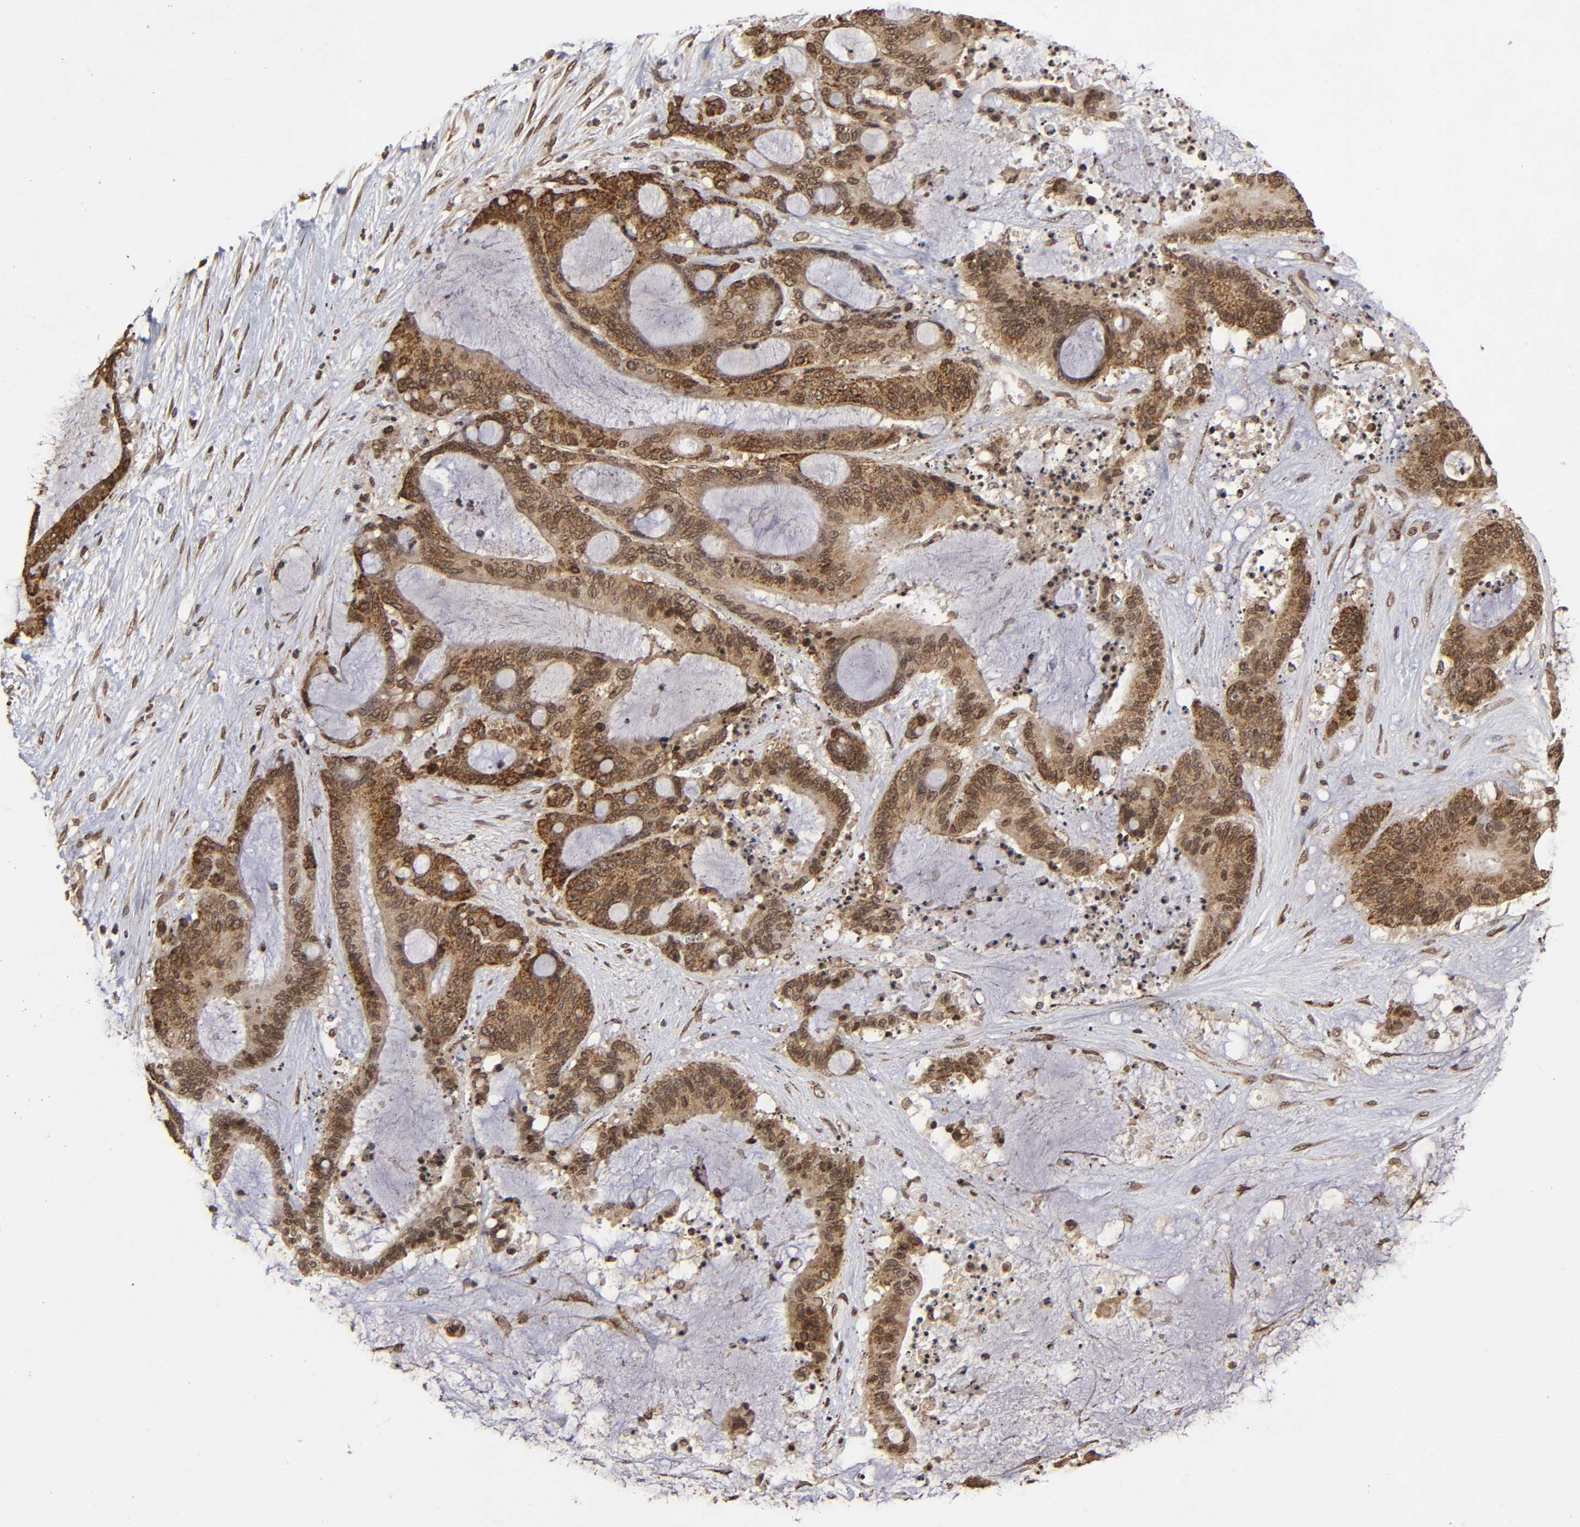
{"staining": {"intensity": "moderate", "quantity": ">75%", "location": "cytoplasmic/membranous,nuclear"}, "tissue": "liver cancer", "cell_type": "Tumor cells", "image_type": "cancer", "snomed": [{"axis": "morphology", "description": "Cholangiocarcinoma"}, {"axis": "topography", "description": "Liver"}], "caption": "Liver cancer (cholangiocarcinoma) tissue exhibits moderate cytoplasmic/membranous and nuclear expression in approximately >75% of tumor cells", "gene": "MLLT6", "patient": {"sex": "female", "age": 73}}